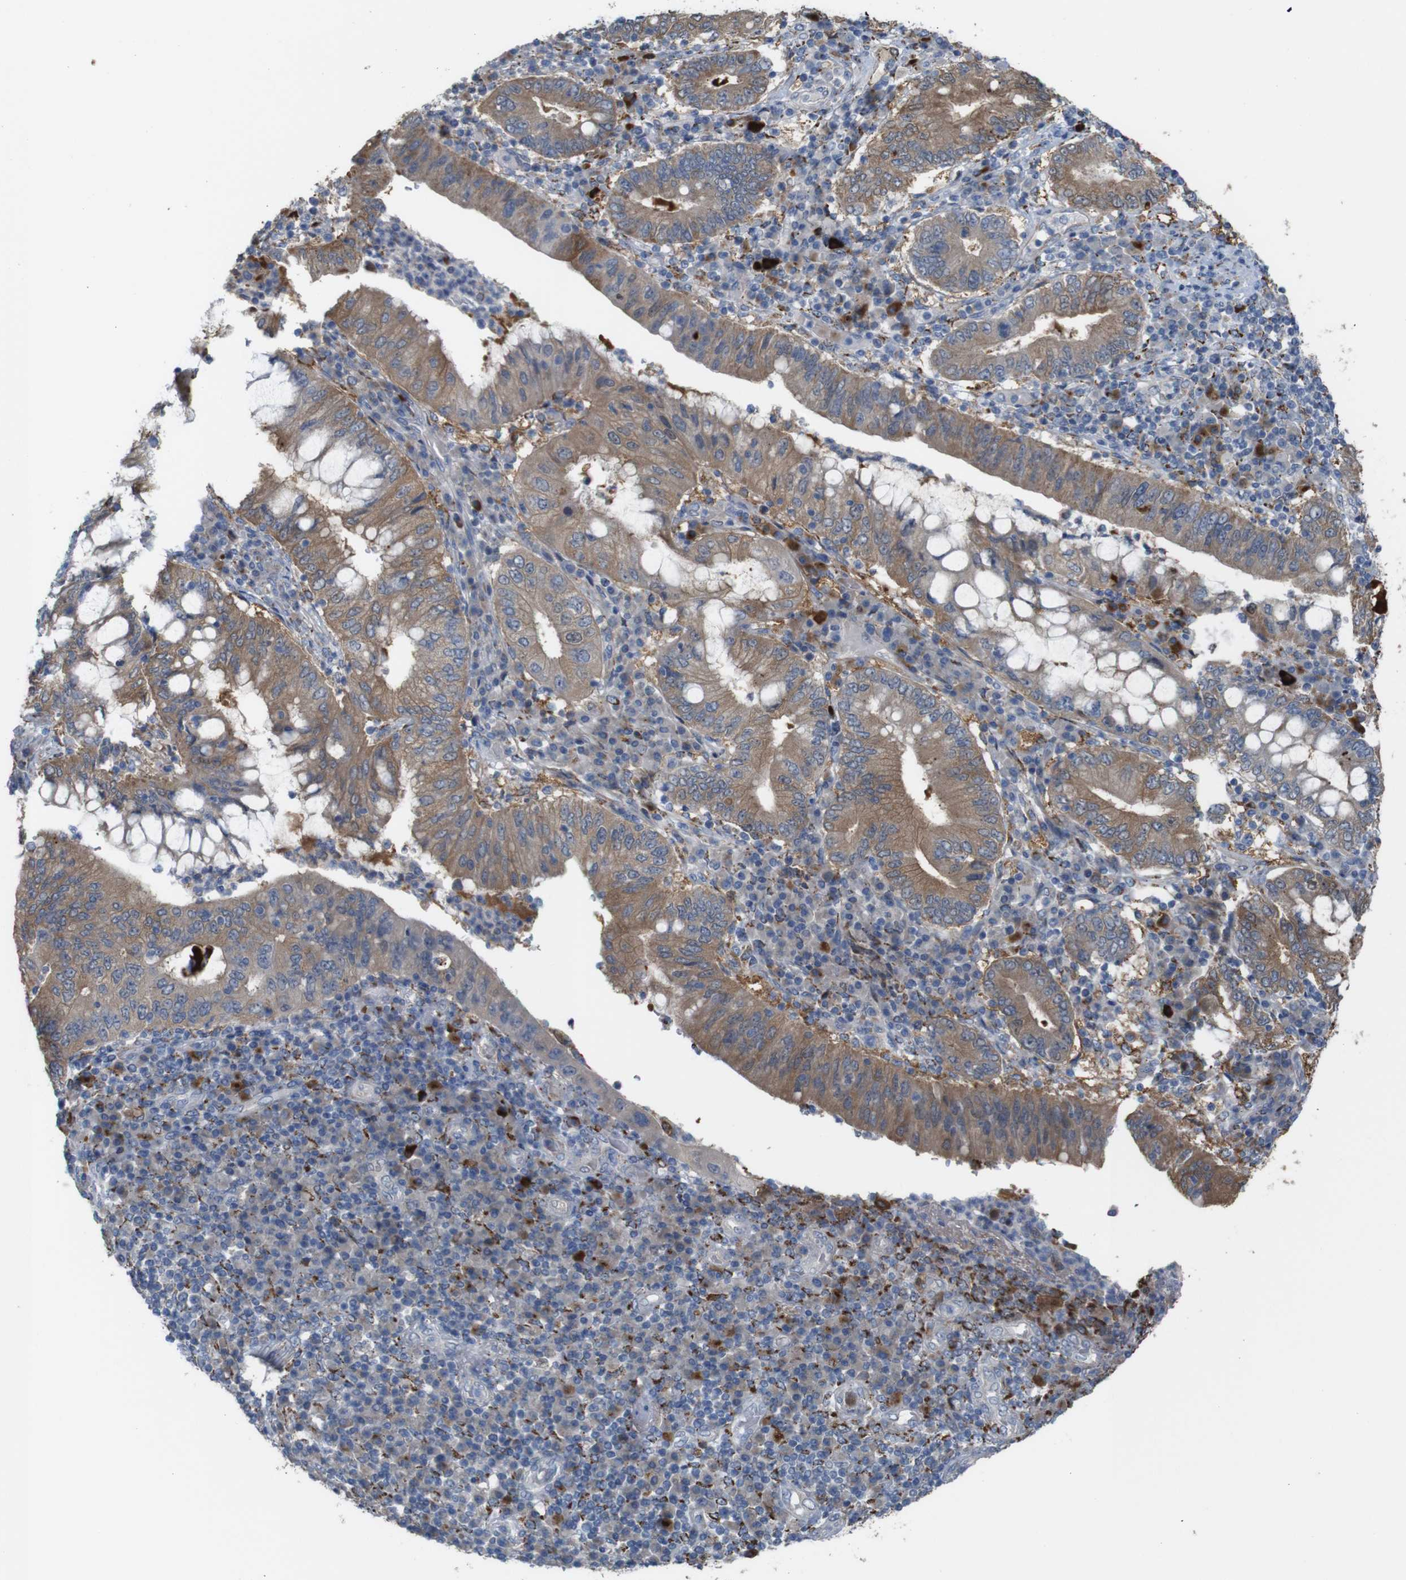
{"staining": {"intensity": "moderate", "quantity": ">75%", "location": "cytoplasmic/membranous"}, "tissue": "stomach cancer", "cell_type": "Tumor cells", "image_type": "cancer", "snomed": [{"axis": "morphology", "description": "Normal tissue, NOS"}, {"axis": "morphology", "description": "Adenocarcinoma, NOS"}, {"axis": "topography", "description": "Esophagus"}, {"axis": "topography", "description": "Stomach, upper"}, {"axis": "topography", "description": "Peripheral nerve tissue"}], "caption": "This is a micrograph of immunohistochemistry (IHC) staining of stomach adenocarcinoma, which shows moderate staining in the cytoplasmic/membranous of tumor cells.", "gene": "PTPRR", "patient": {"sex": "male", "age": 62}}